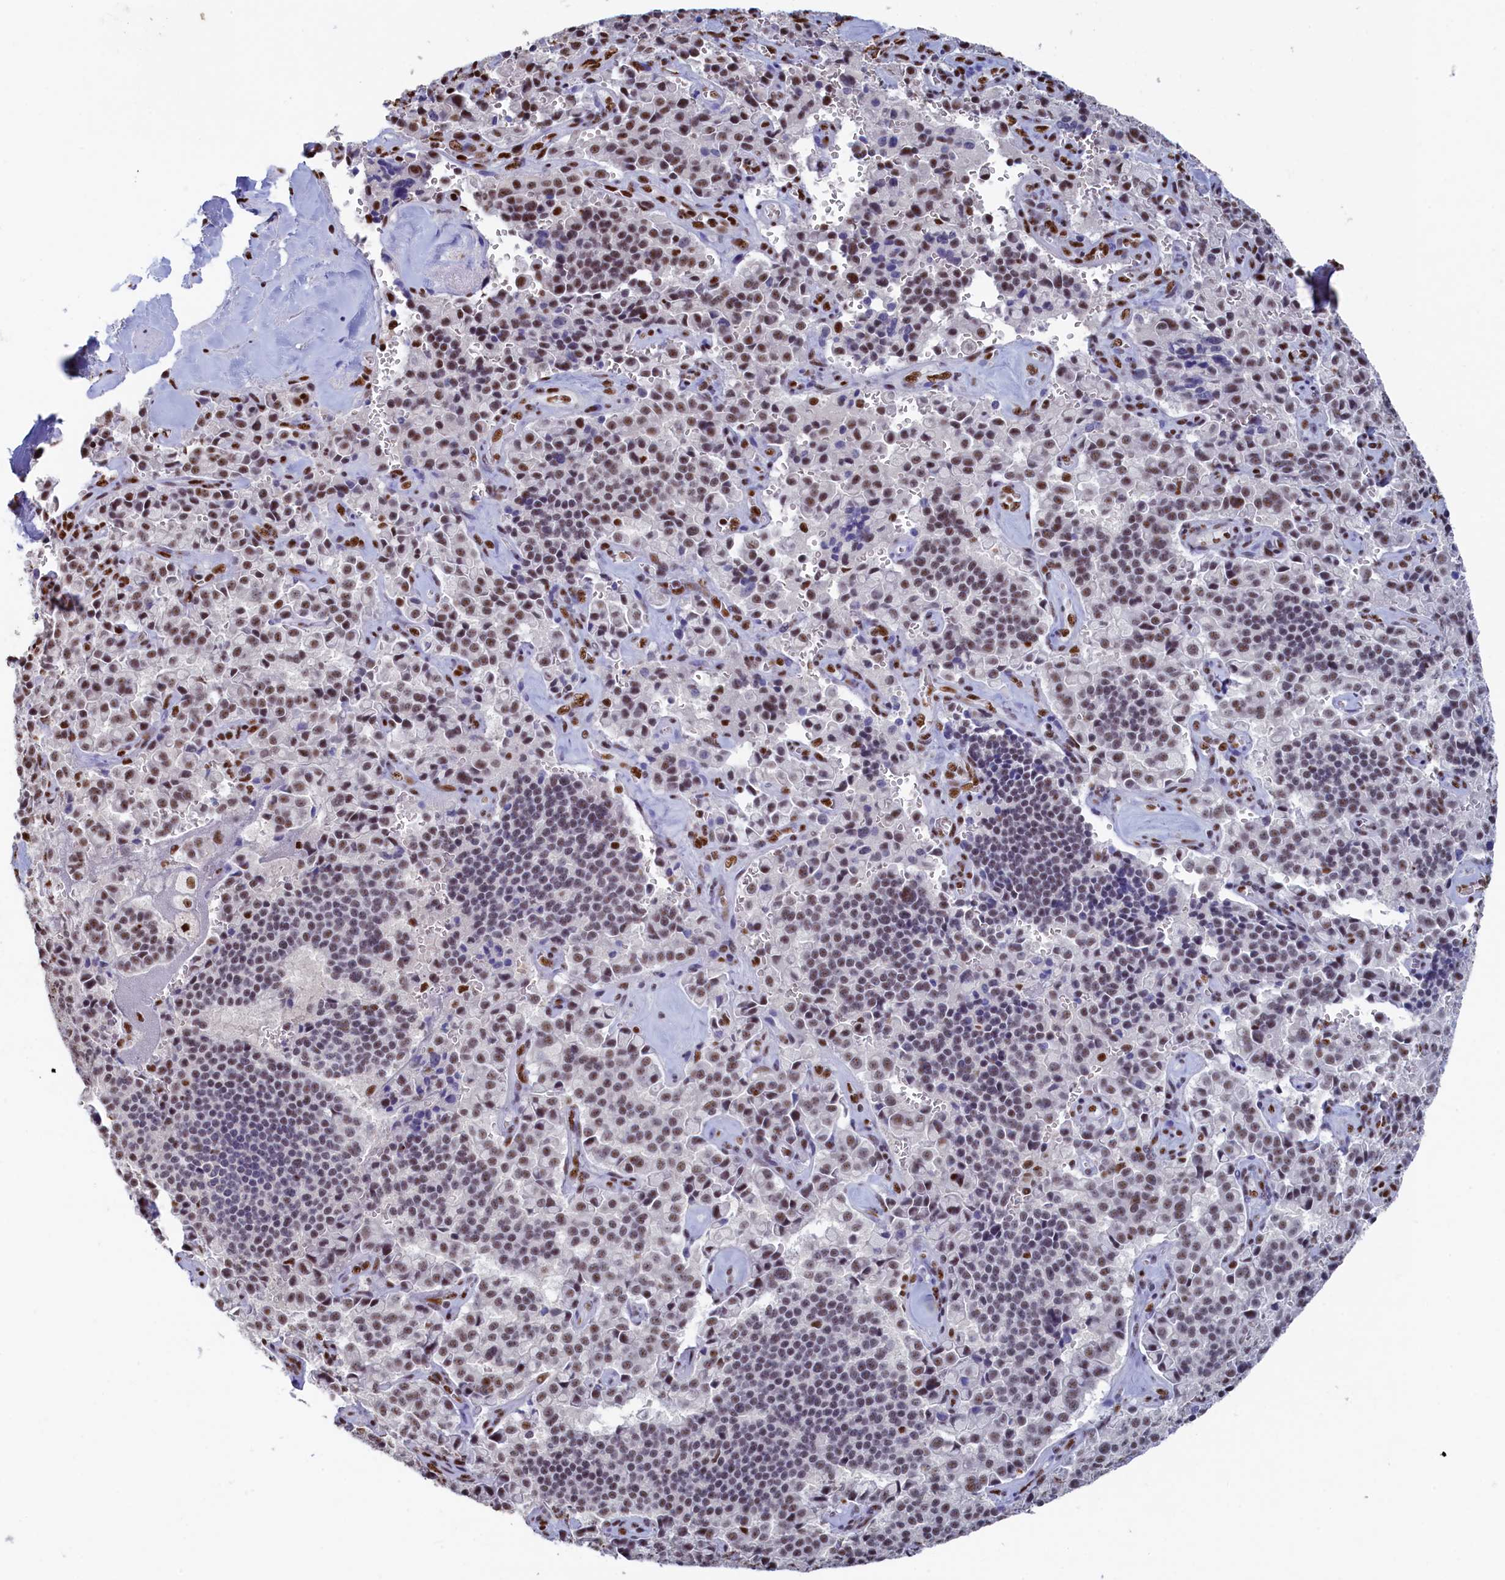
{"staining": {"intensity": "moderate", "quantity": "<25%", "location": "nuclear"}, "tissue": "pancreatic cancer", "cell_type": "Tumor cells", "image_type": "cancer", "snomed": [{"axis": "morphology", "description": "Adenocarcinoma, NOS"}, {"axis": "topography", "description": "Pancreas"}], "caption": "Protein analysis of pancreatic adenocarcinoma tissue demonstrates moderate nuclear positivity in about <25% of tumor cells. (Brightfield microscopy of DAB IHC at high magnification).", "gene": "MOSPD3", "patient": {"sex": "male", "age": 65}}